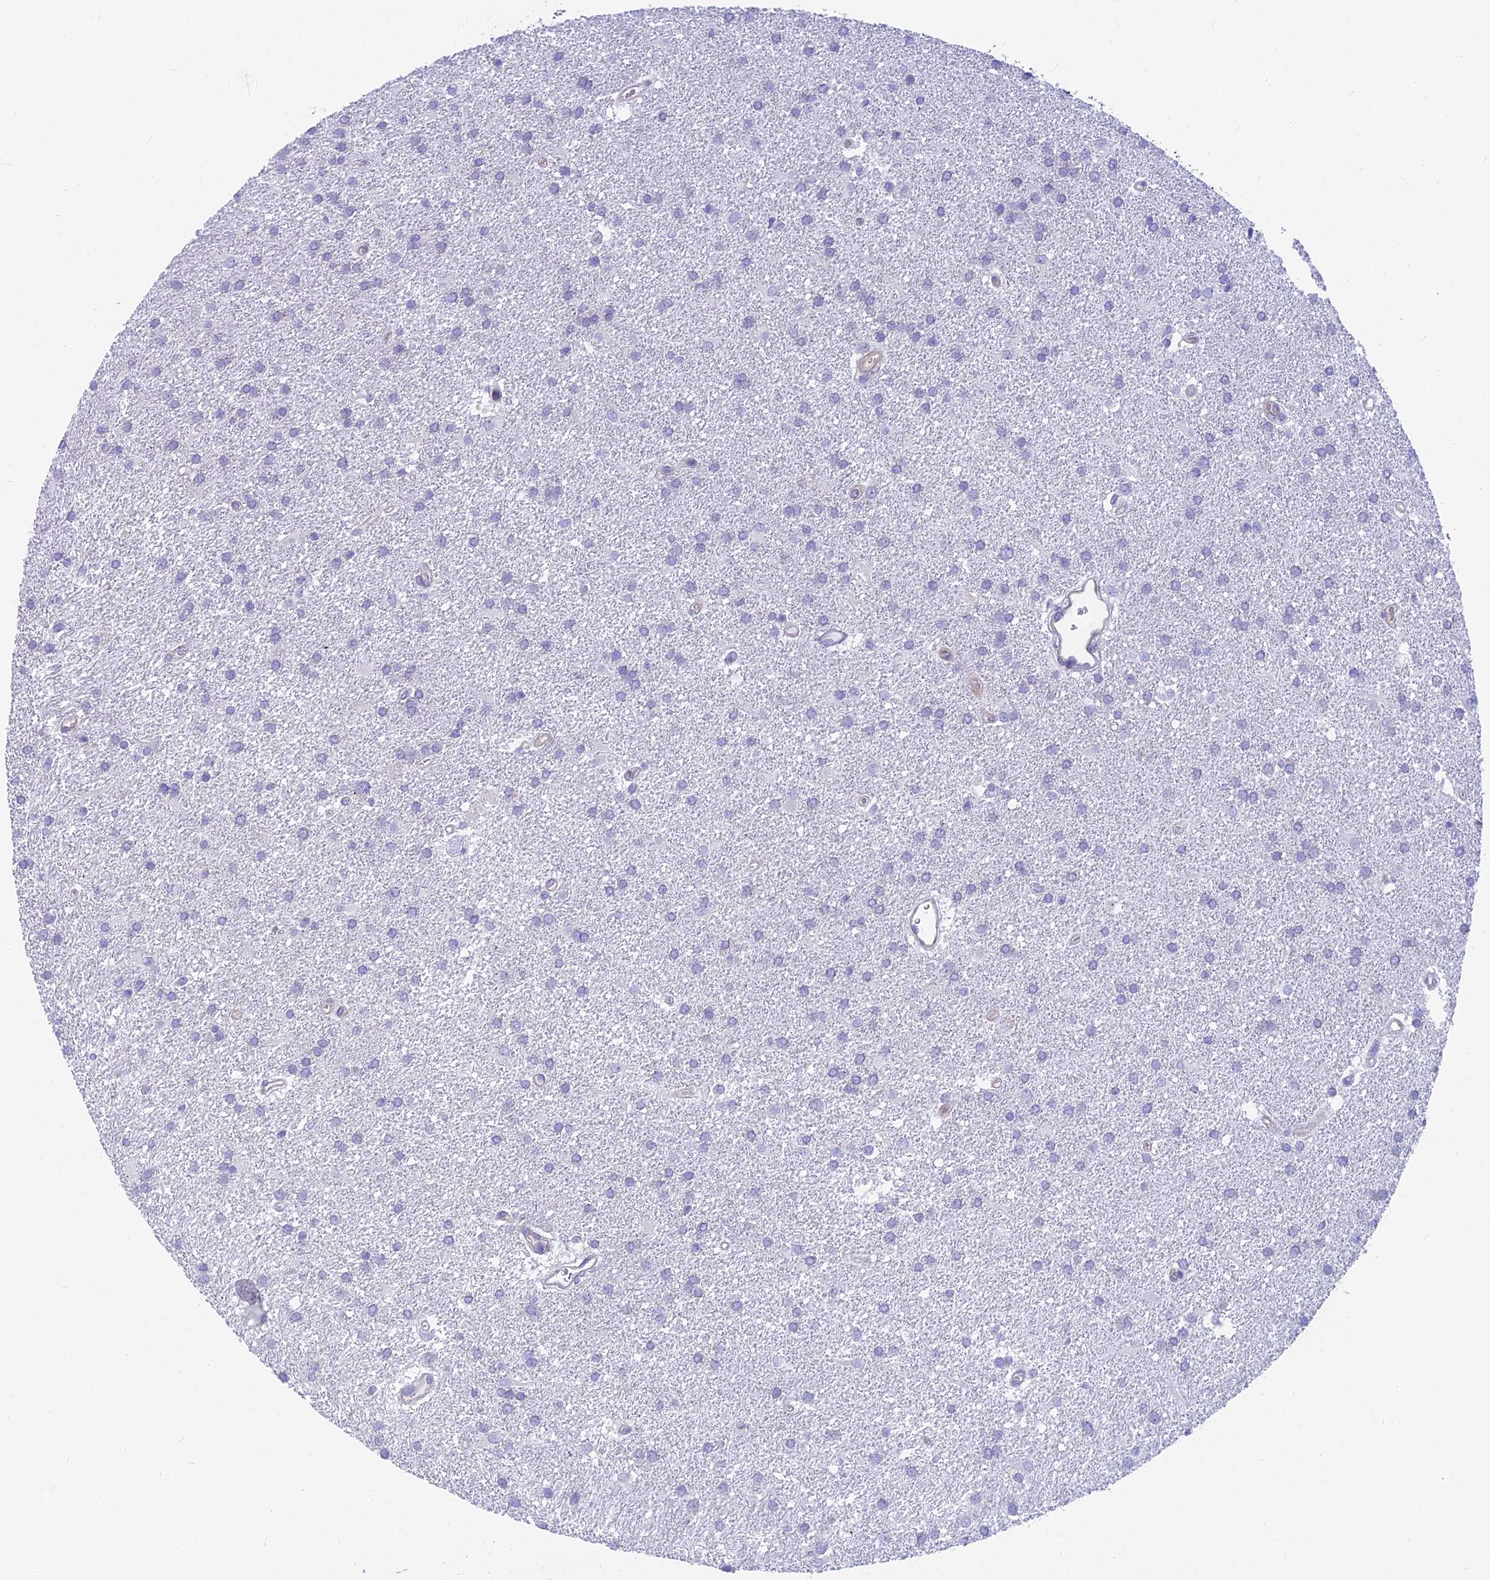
{"staining": {"intensity": "negative", "quantity": "none", "location": "none"}, "tissue": "glioma", "cell_type": "Tumor cells", "image_type": "cancer", "snomed": [{"axis": "morphology", "description": "Glioma, malignant, Low grade"}, {"axis": "topography", "description": "Brain"}], "caption": "The immunohistochemistry photomicrograph has no significant positivity in tumor cells of malignant glioma (low-grade) tissue.", "gene": "MVB12A", "patient": {"sex": "male", "age": 66}}